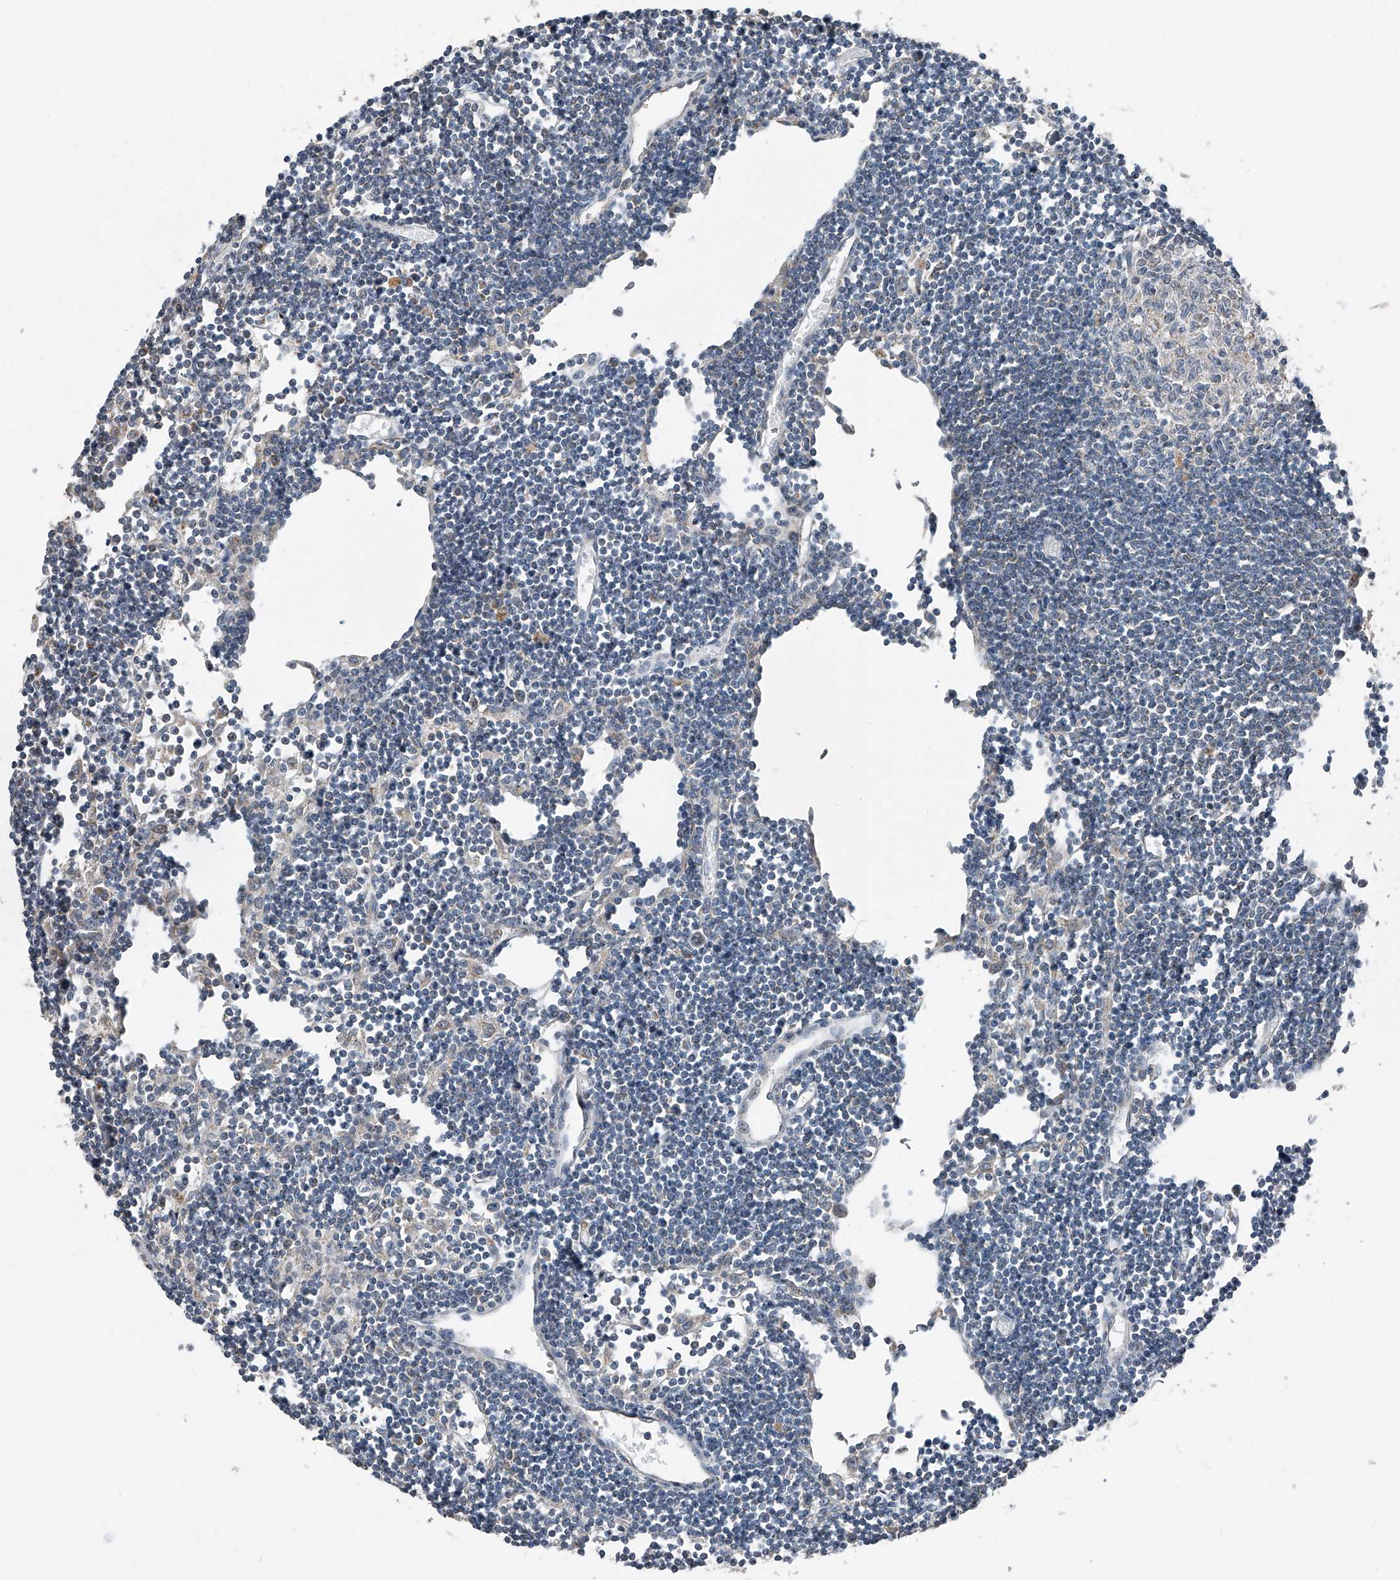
{"staining": {"intensity": "weak", "quantity": "25%-75%", "location": "cytoplasmic/membranous"}, "tissue": "lymph node", "cell_type": "Germinal center cells", "image_type": "normal", "snomed": [{"axis": "morphology", "description": "Normal tissue, NOS"}, {"axis": "topography", "description": "Lymph node"}], "caption": "Protein analysis of benign lymph node reveals weak cytoplasmic/membranous staining in about 25%-75% of germinal center cells.", "gene": "CHRNA7", "patient": {"sex": "female", "age": 11}}